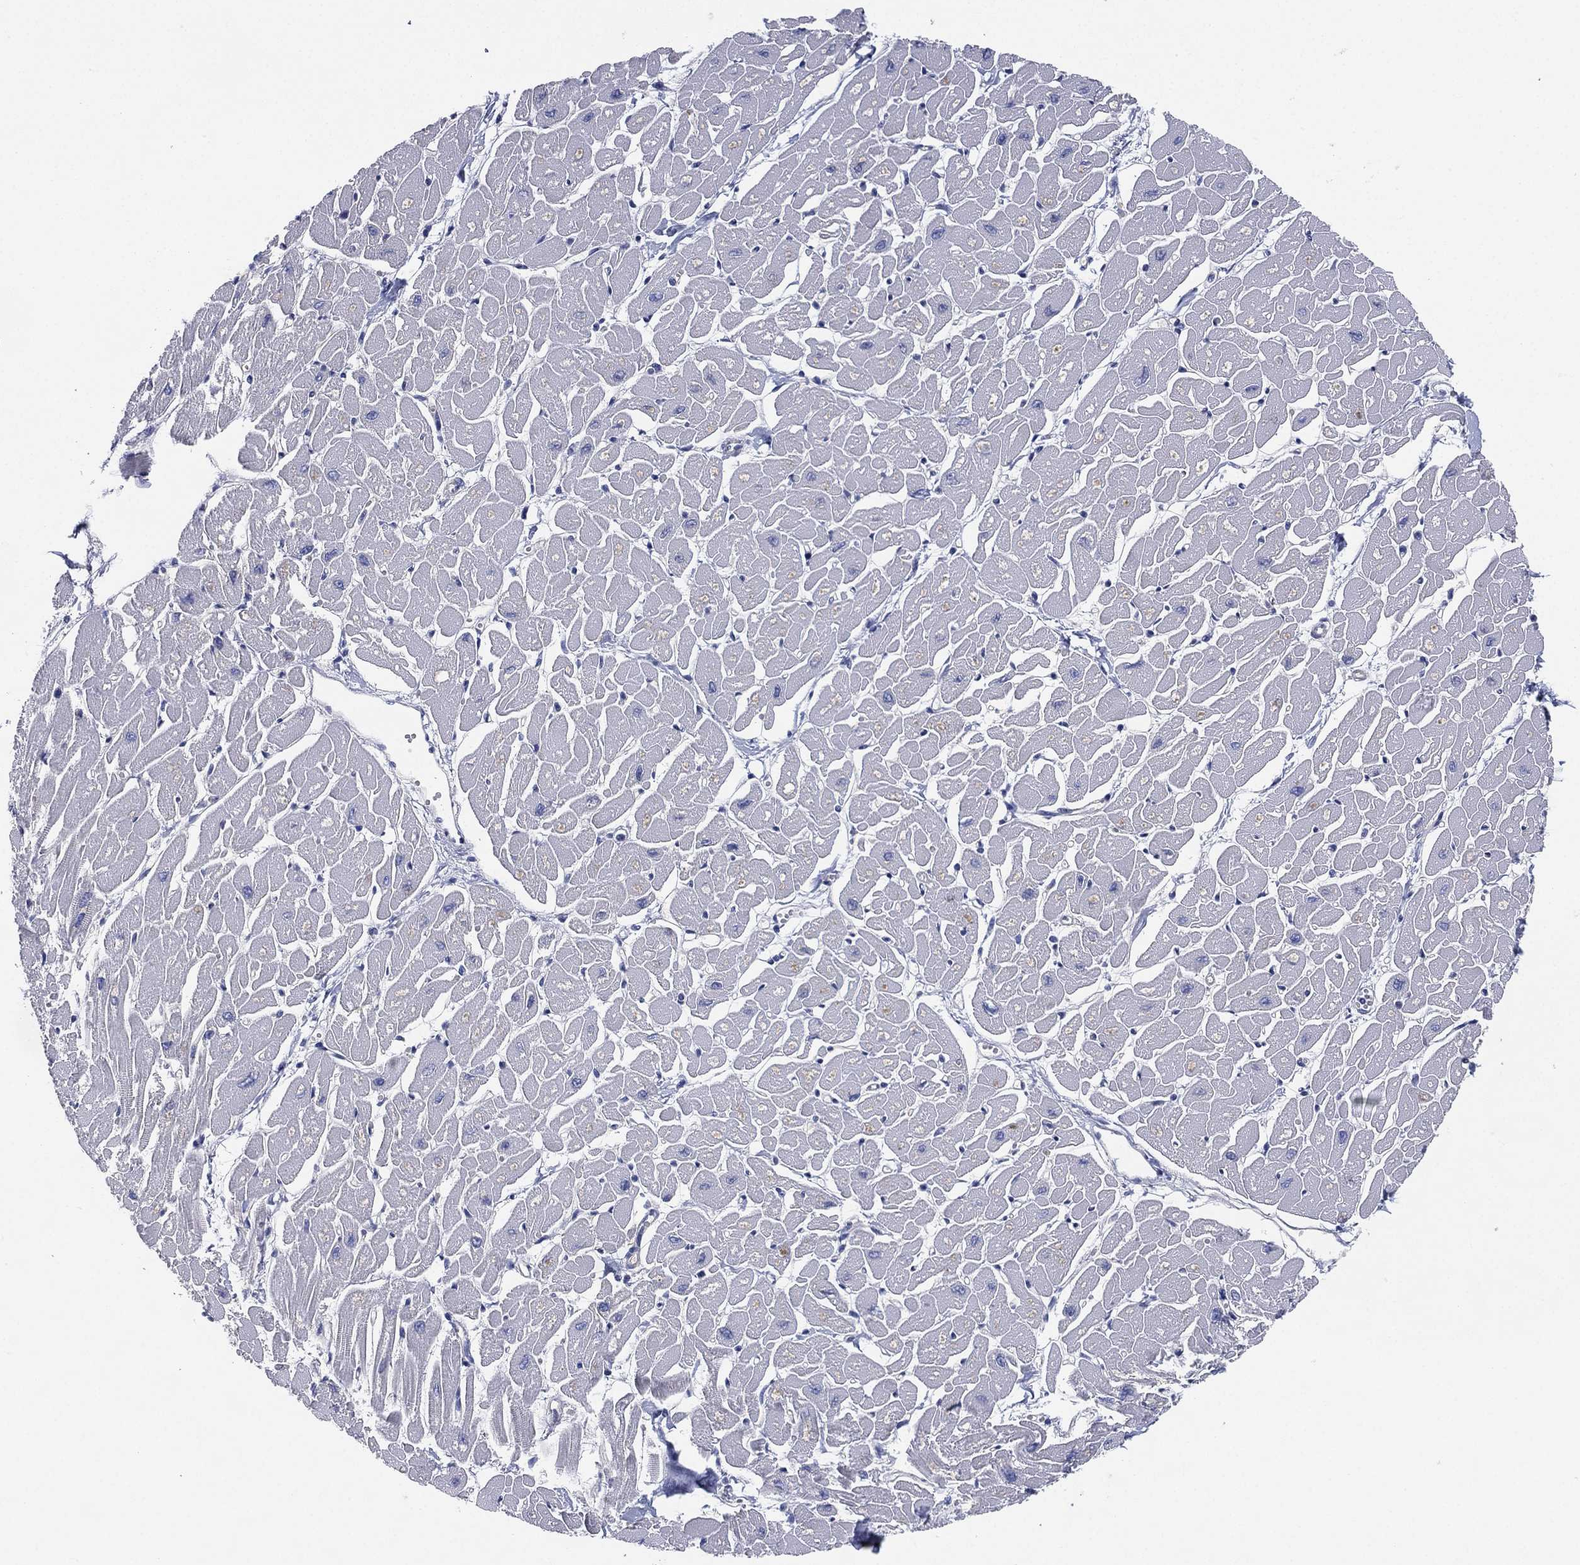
{"staining": {"intensity": "negative", "quantity": "none", "location": "none"}, "tissue": "heart muscle", "cell_type": "Cardiomyocytes", "image_type": "normal", "snomed": [{"axis": "morphology", "description": "Normal tissue, NOS"}, {"axis": "topography", "description": "Heart"}], "caption": "High power microscopy histopathology image of an immunohistochemistry histopathology image of unremarkable heart muscle, revealing no significant staining in cardiomyocytes.", "gene": "CCDC70", "patient": {"sex": "male", "age": 57}}